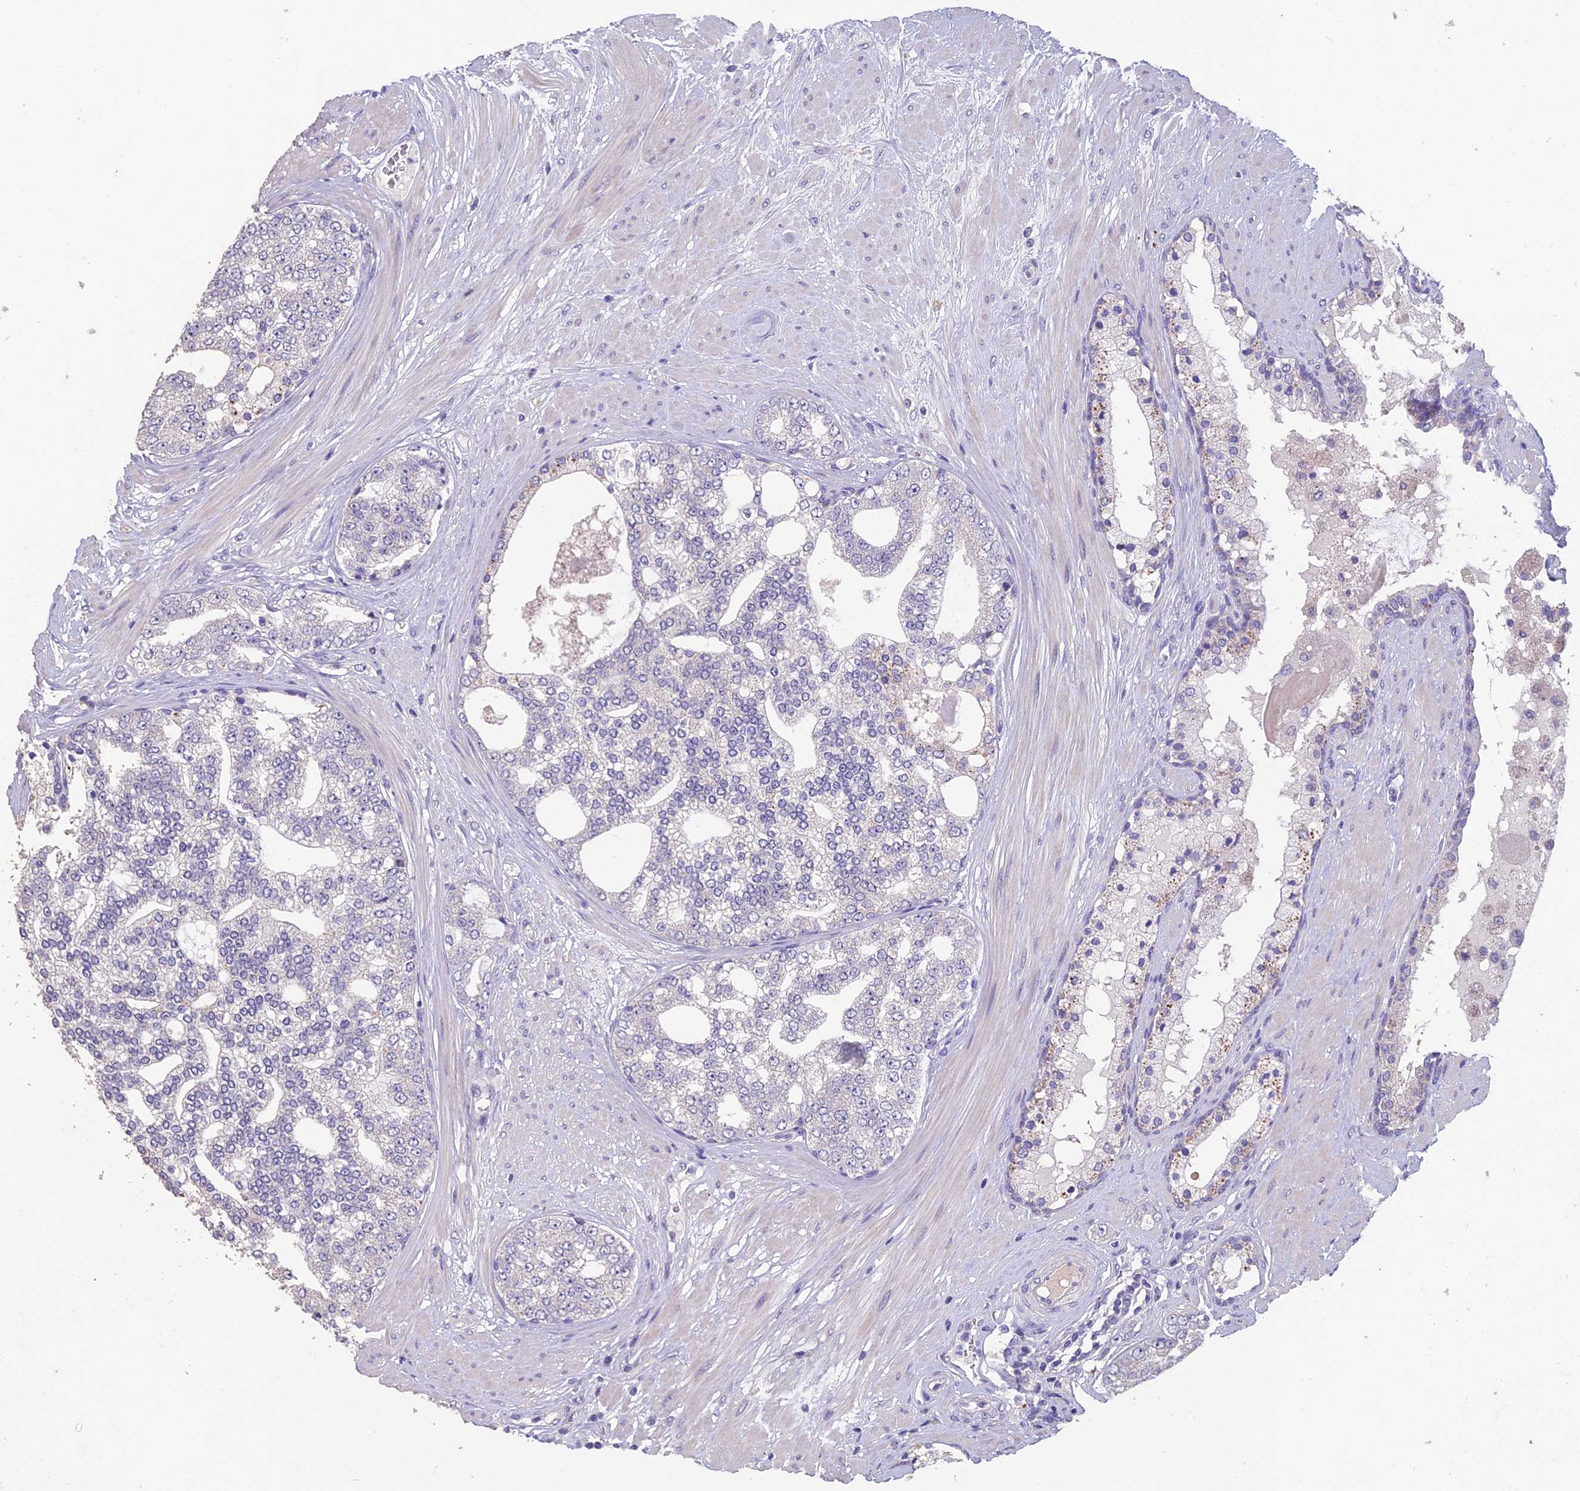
{"staining": {"intensity": "negative", "quantity": "none", "location": "none"}, "tissue": "prostate cancer", "cell_type": "Tumor cells", "image_type": "cancer", "snomed": [{"axis": "morphology", "description": "Adenocarcinoma, High grade"}, {"axis": "topography", "description": "Prostate"}], "caption": "Photomicrograph shows no significant protein staining in tumor cells of adenocarcinoma (high-grade) (prostate).", "gene": "CEACAM16", "patient": {"sex": "male", "age": 64}}